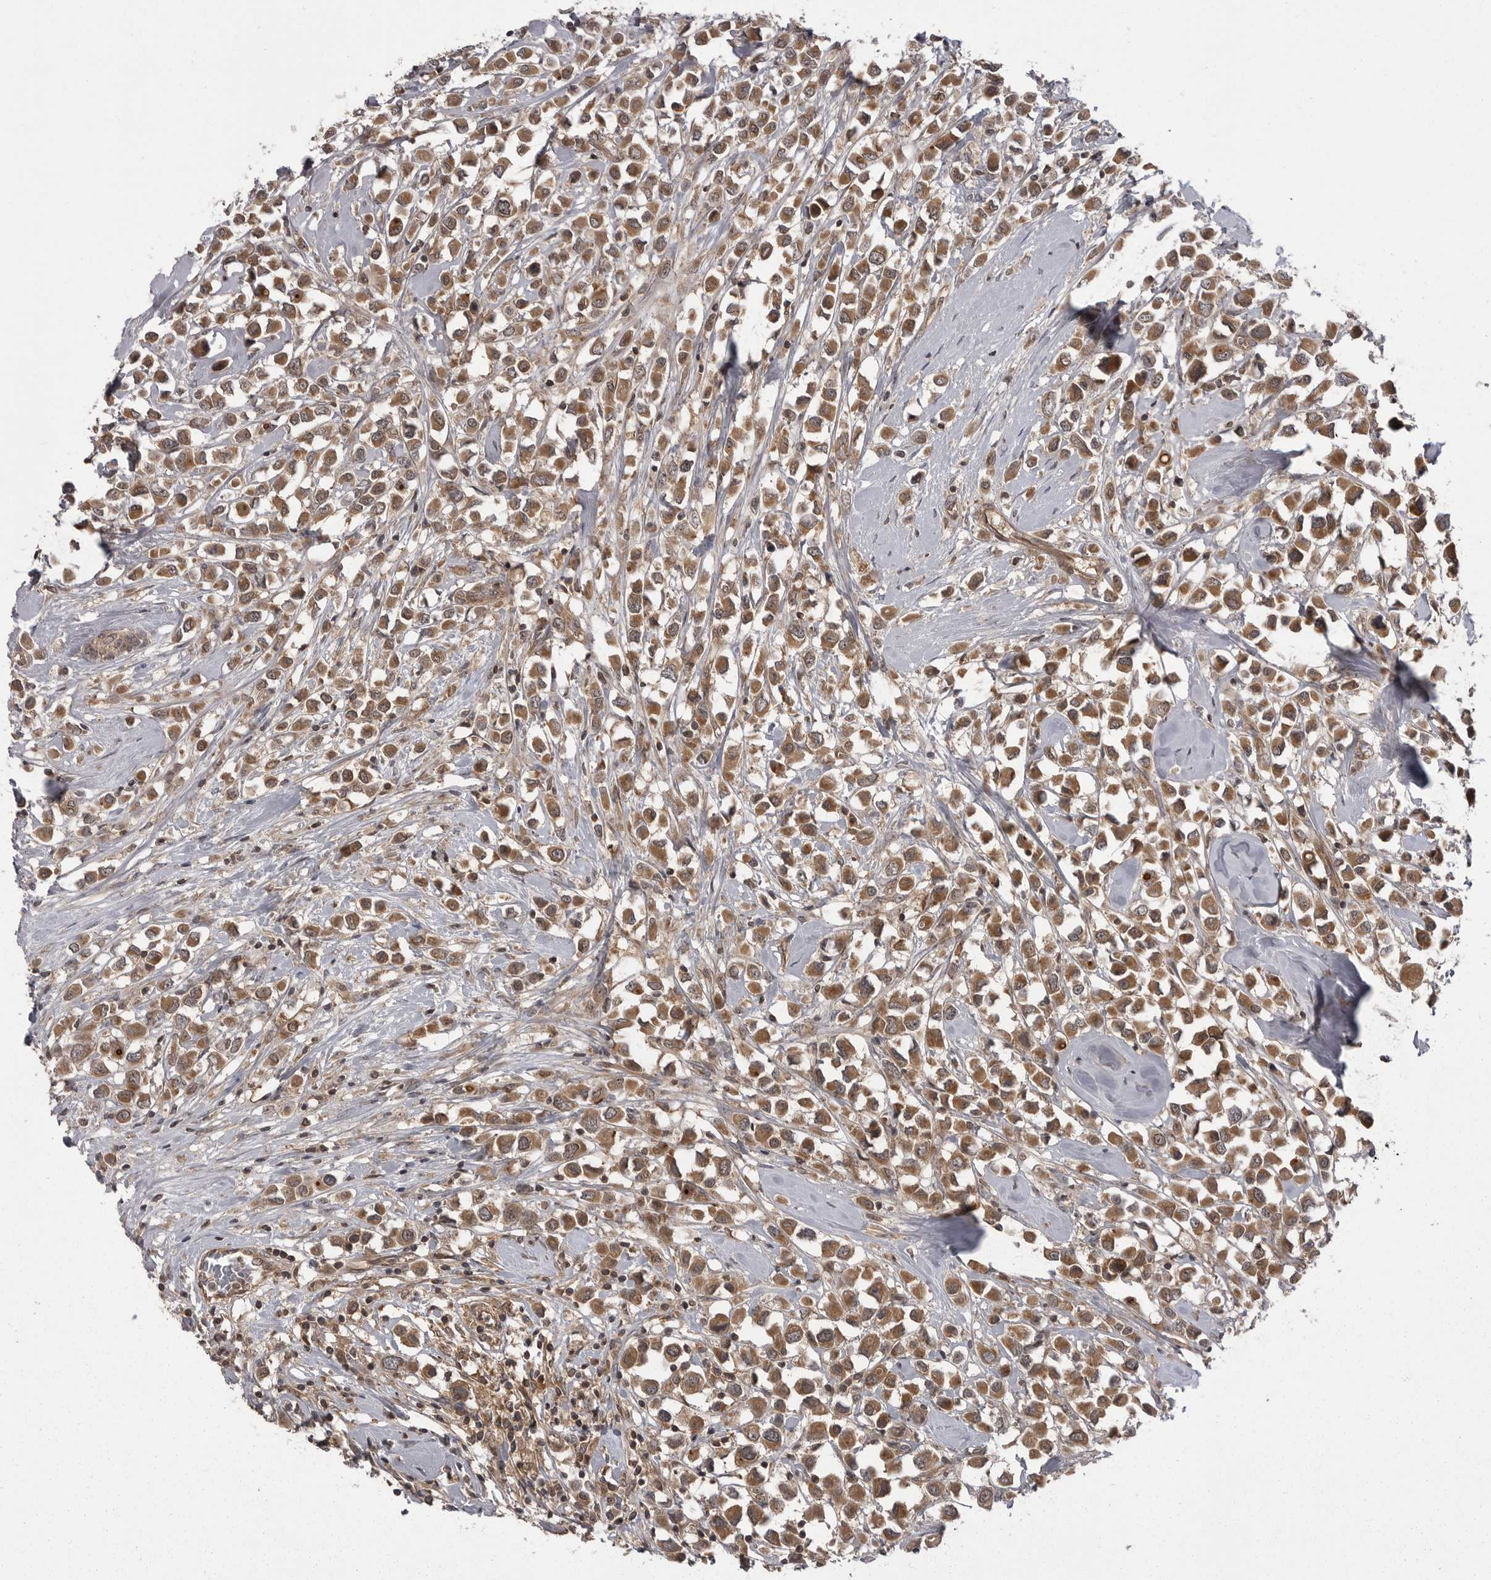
{"staining": {"intensity": "moderate", "quantity": ">75%", "location": "cytoplasmic/membranous"}, "tissue": "breast cancer", "cell_type": "Tumor cells", "image_type": "cancer", "snomed": [{"axis": "morphology", "description": "Duct carcinoma"}, {"axis": "topography", "description": "Breast"}], "caption": "Breast intraductal carcinoma tissue displays moderate cytoplasmic/membranous staining in about >75% of tumor cells, visualized by immunohistochemistry.", "gene": "STK24", "patient": {"sex": "female", "age": 61}}